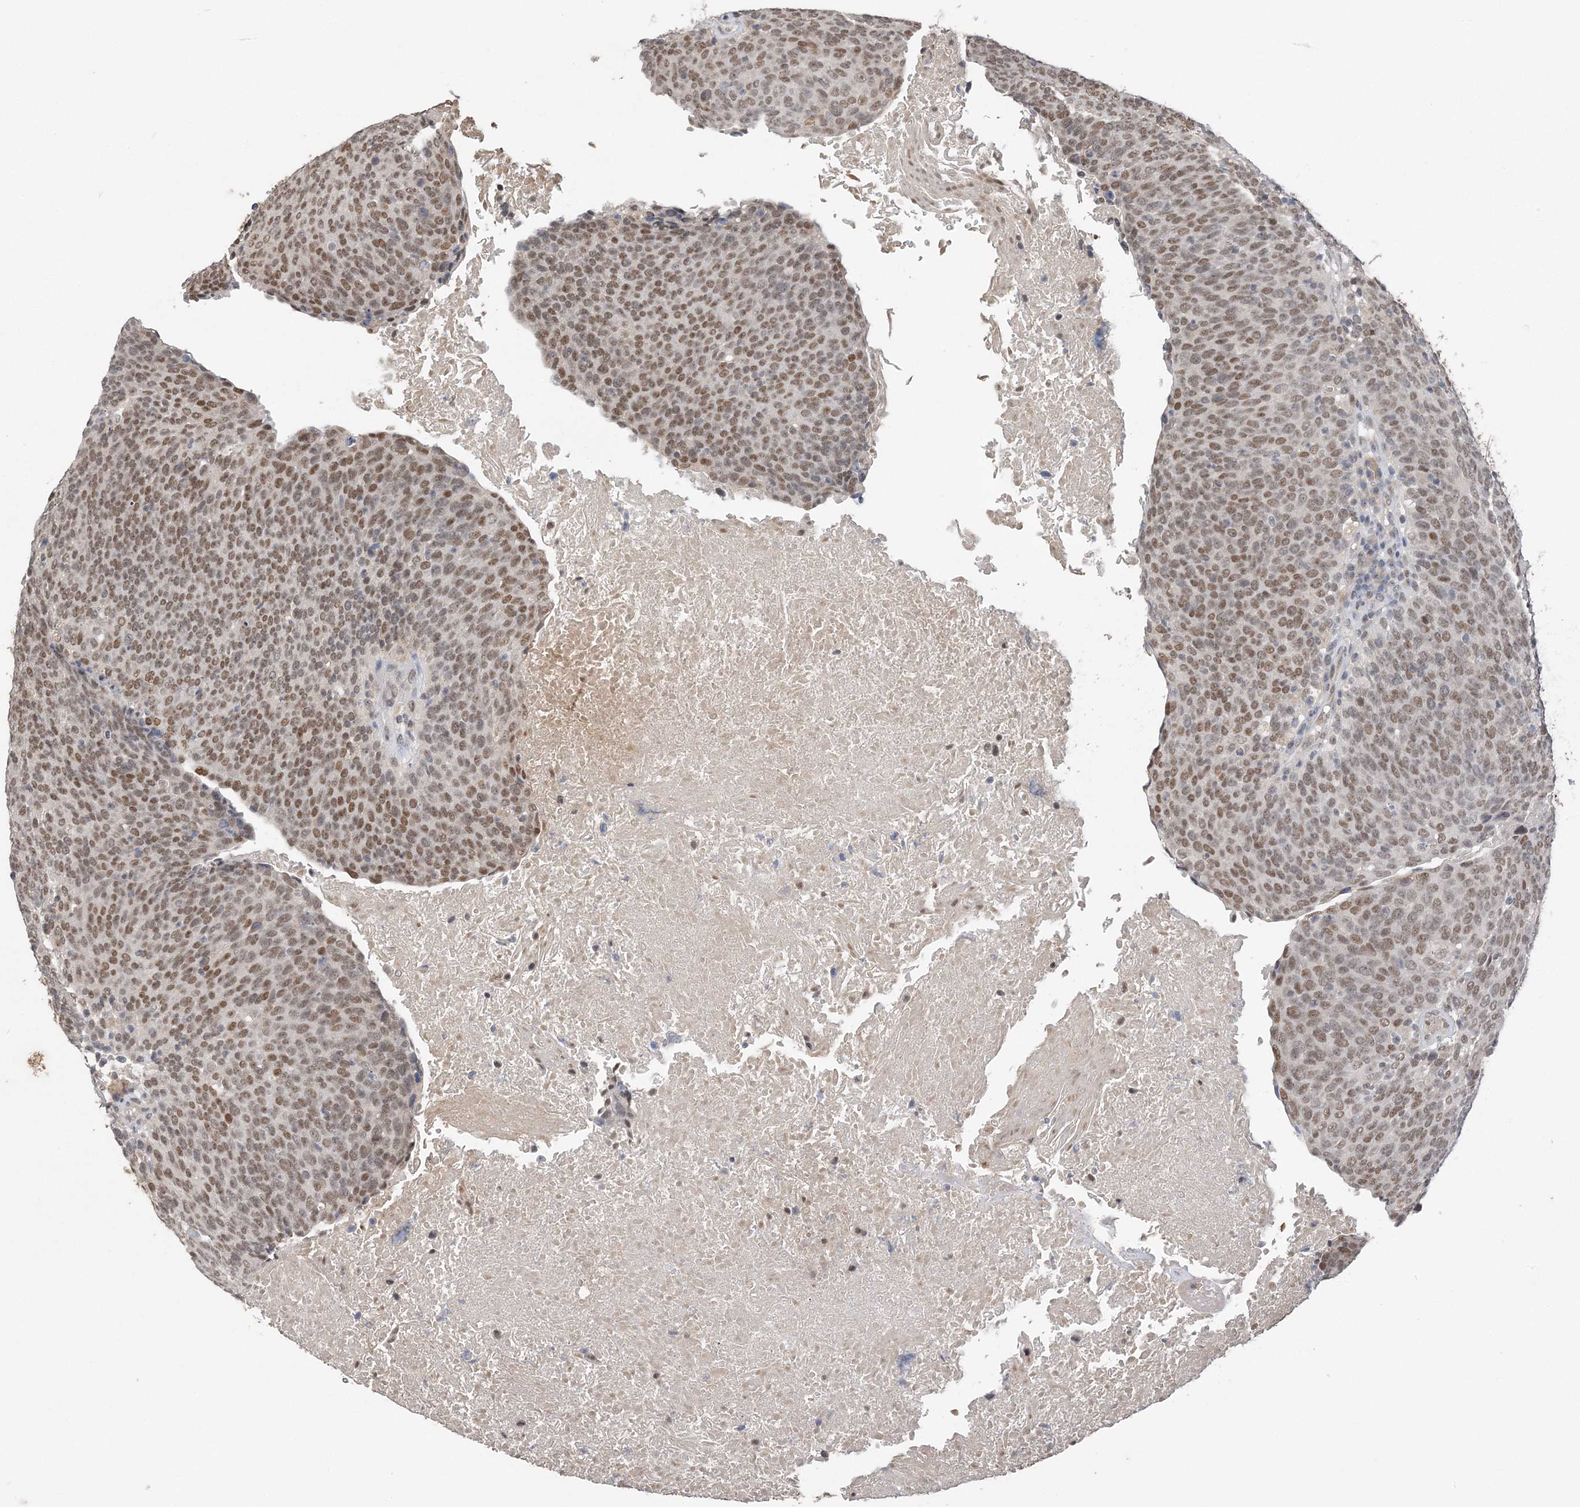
{"staining": {"intensity": "moderate", "quantity": ">75%", "location": "nuclear"}, "tissue": "head and neck cancer", "cell_type": "Tumor cells", "image_type": "cancer", "snomed": [{"axis": "morphology", "description": "Squamous cell carcinoma, NOS"}, {"axis": "morphology", "description": "Squamous cell carcinoma, metastatic, NOS"}, {"axis": "topography", "description": "Lymph node"}, {"axis": "topography", "description": "Head-Neck"}], "caption": "Head and neck cancer (metastatic squamous cell carcinoma) stained for a protein (brown) reveals moderate nuclear positive positivity in about >75% of tumor cells.", "gene": "ZBTB7A", "patient": {"sex": "male", "age": 62}}